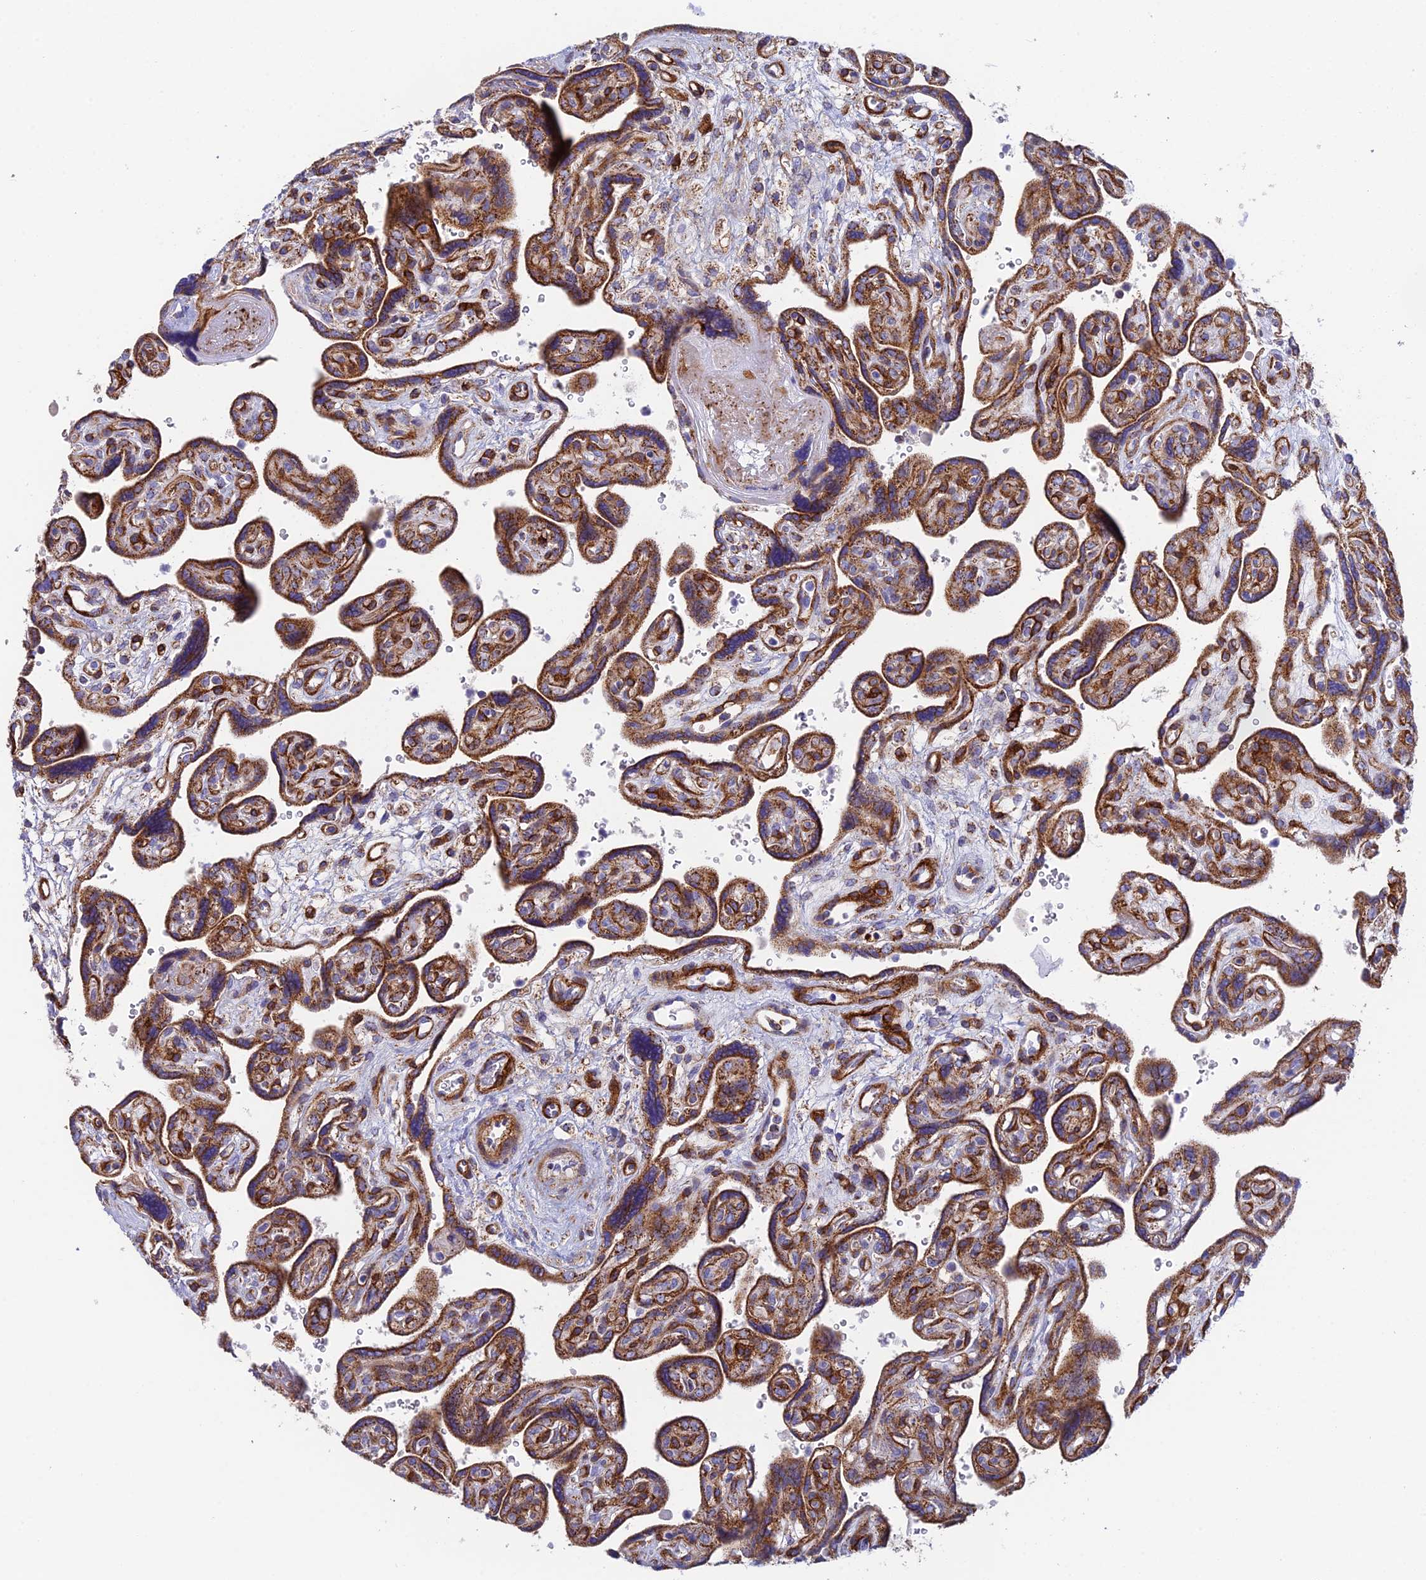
{"staining": {"intensity": "moderate", "quantity": ">75%", "location": "cytoplasmic/membranous"}, "tissue": "placenta", "cell_type": "Decidual cells", "image_type": "normal", "snomed": [{"axis": "morphology", "description": "Normal tissue, NOS"}, {"axis": "topography", "description": "Placenta"}], "caption": "The micrograph shows a brown stain indicating the presence of a protein in the cytoplasmic/membranous of decidual cells in placenta.", "gene": "CSPG4", "patient": {"sex": "female", "age": 39}}